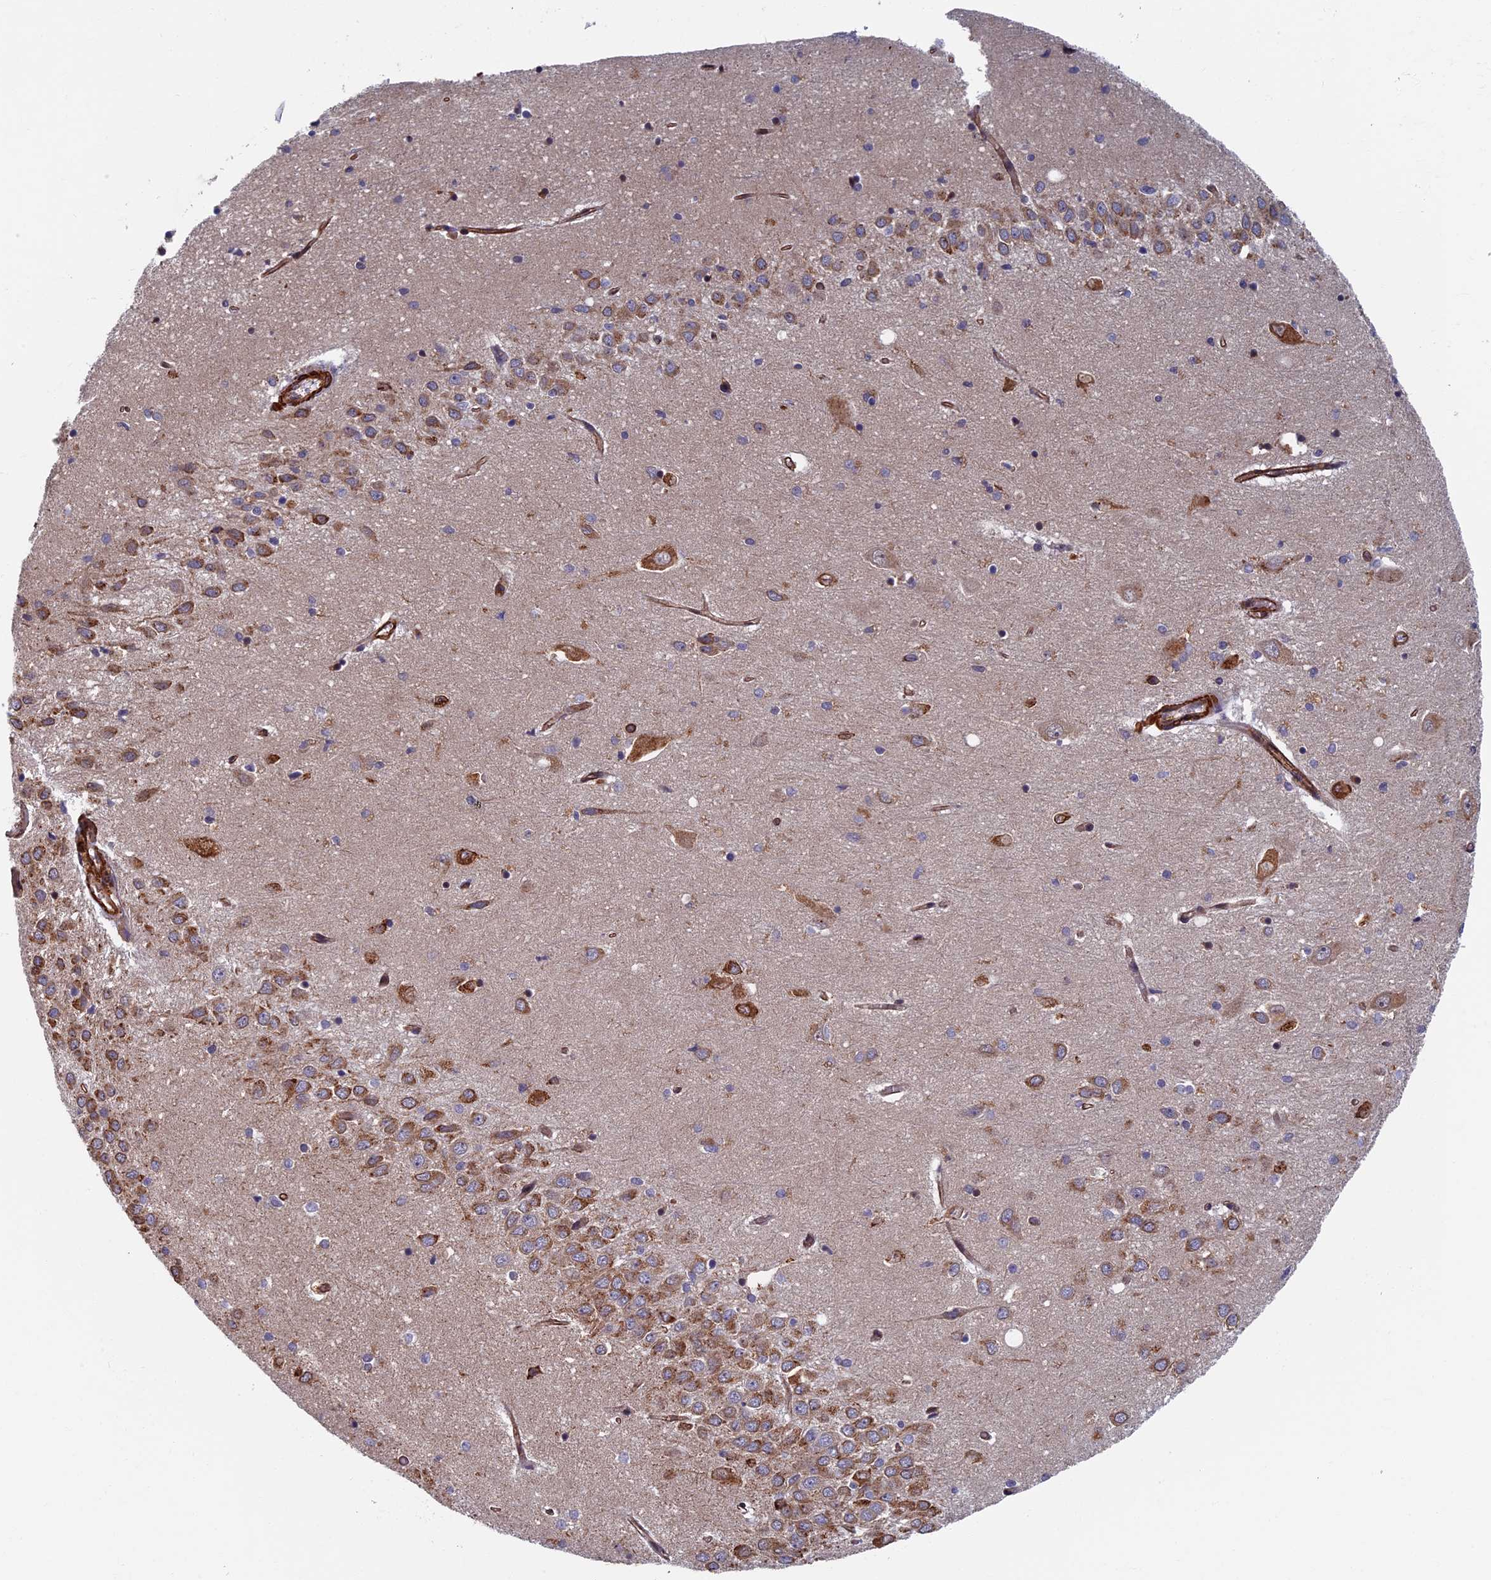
{"staining": {"intensity": "negative", "quantity": "none", "location": "none"}, "tissue": "hippocampus", "cell_type": "Glial cells", "image_type": "normal", "snomed": [{"axis": "morphology", "description": "Normal tissue, NOS"}, {"axis": "topography", "description": "Hippocampus"}], "caption": "Micrograph shows no significant protein expression in glial cells of benign hippocampus. (Immunohistochemistry, brightfield microscopy, high magnification).", "gene": "CTDP1", "patient": {"sex": "female", "age": 64}}